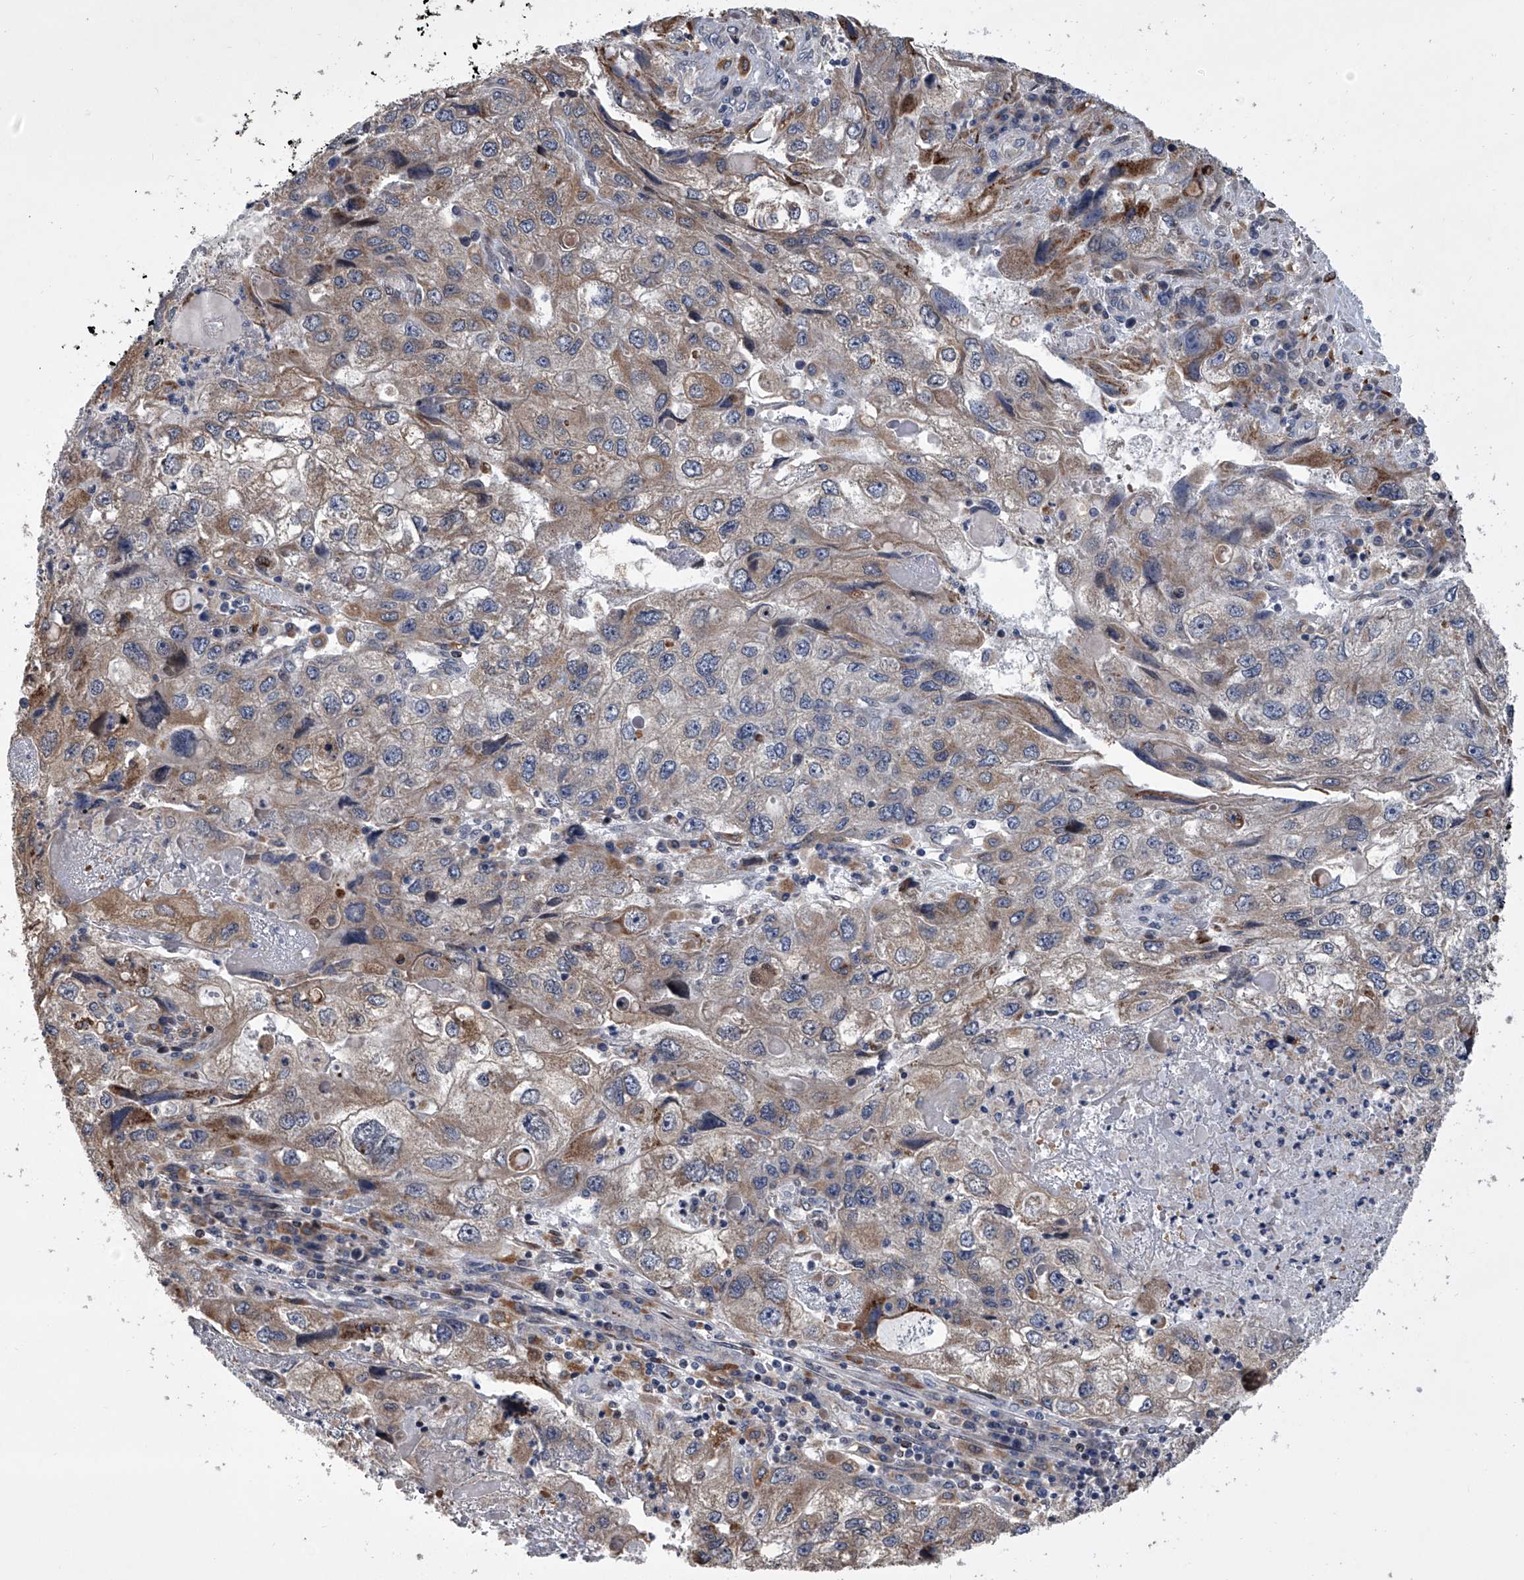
{"staining": {"intensity": "moderate", "quantity": "25%-75%", "location": "cytoplasmic/membranous"}, "tissue": "endometrial cancer", "cell_type": "Tumor cells", "image_type": "cancer", "snomed": [{"axis": "morphology", "description": "Adenocarcinoma, NOS"}, {"axis": "topography", "description": "Endometrium"}], "caption": "Endometrial cancer was stained to show a protein in brown. There is medium levels of moderate cytoplasmic/membranous positivity in approximately 25%-75% of tumor cells.", "gene": "TRIM8", "patient": {"sex": "female", "age": 49}}